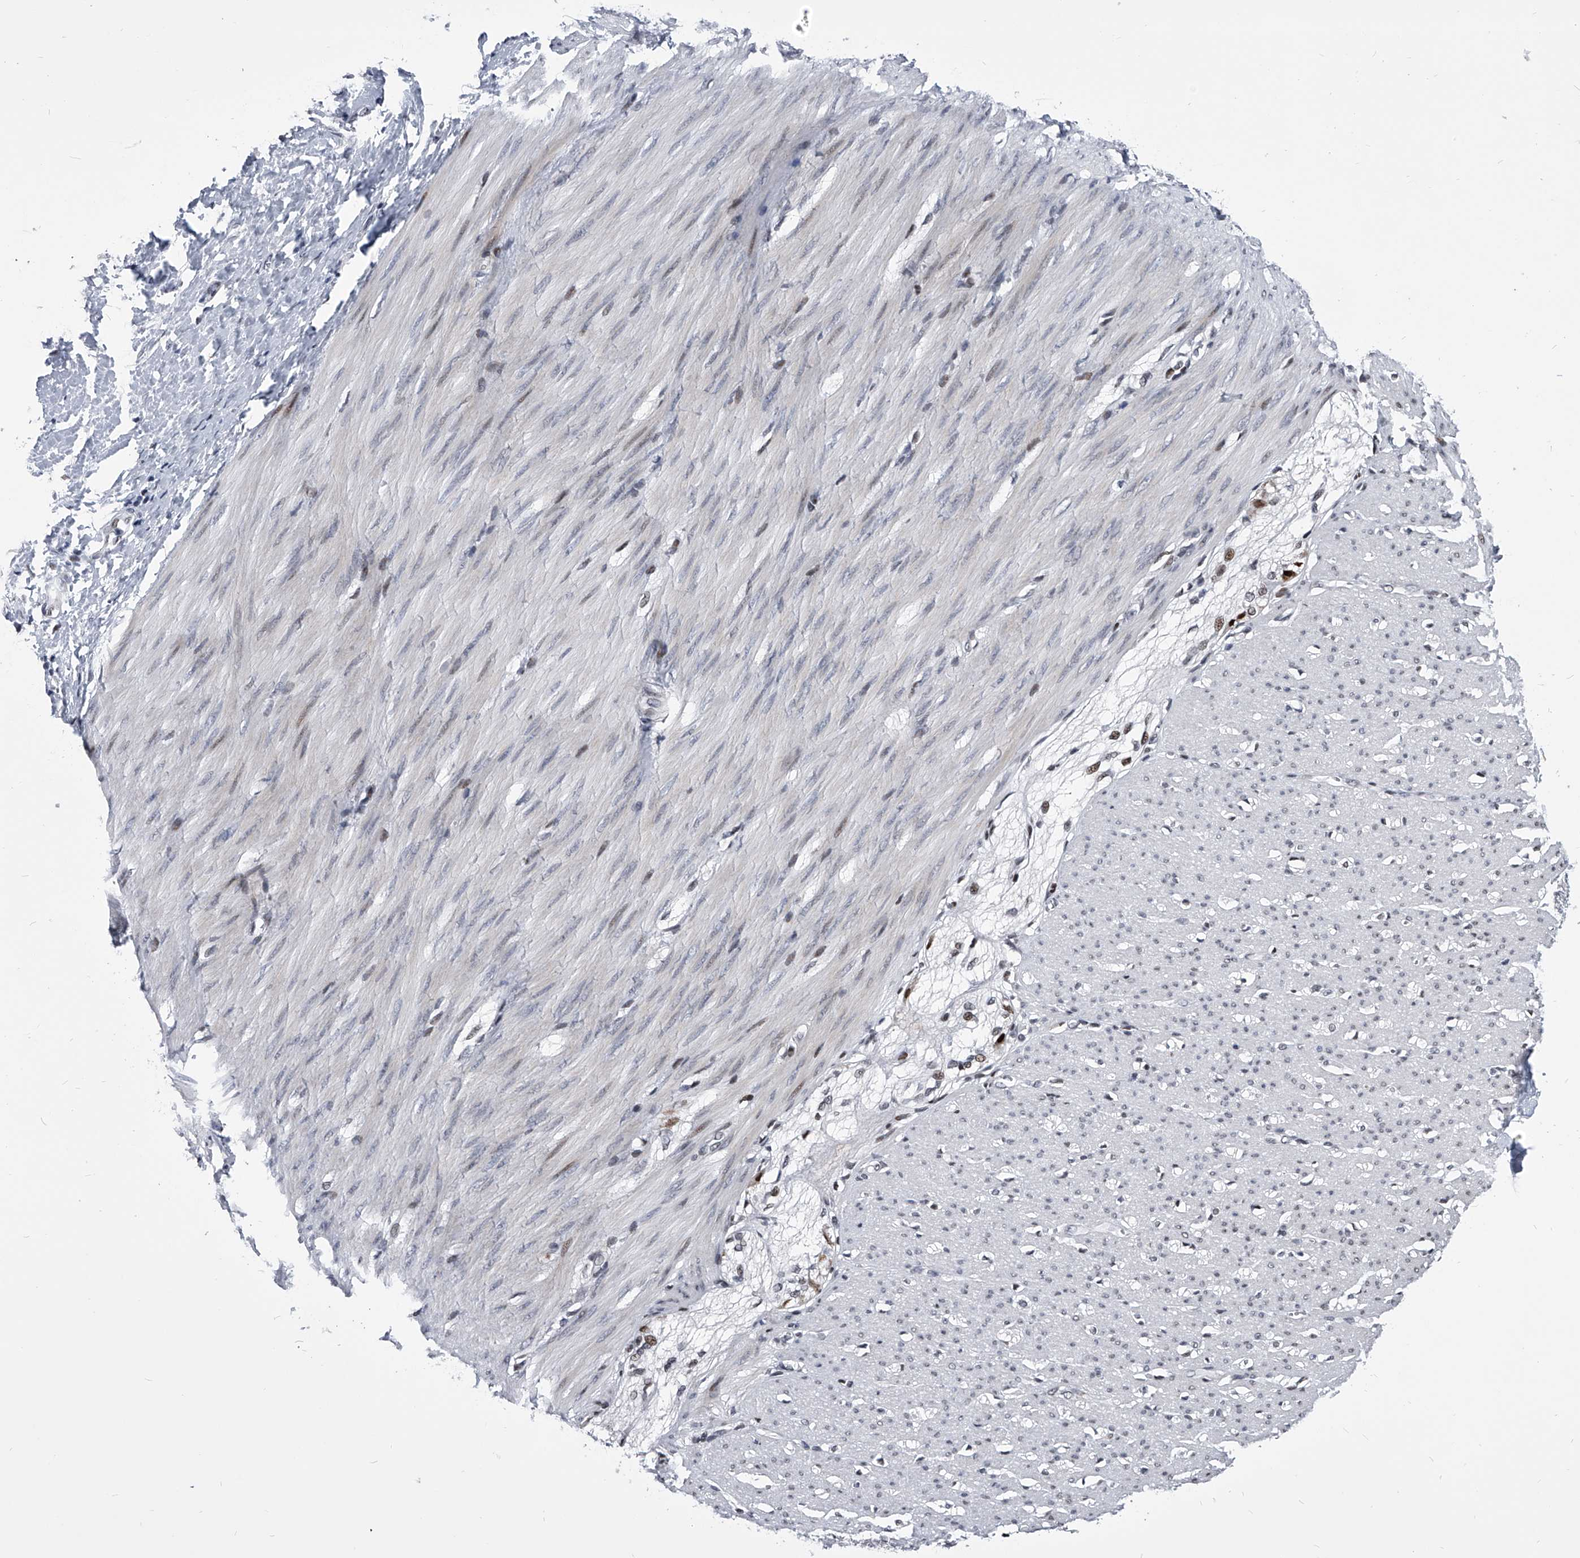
{"staining": {"intensity": "weak", "quantity": "<25%", "location": "nuclear"}, "tissue": "smooth muscle", "cell_type": "Smooth muscle cells", "image_type": "normal", "snomed": [{"axis": "morphology", "description": "Normal tissue, NOS"}, {"axis": "morphology", "description": "Adenocarcinoma, NOS"}, {"axis": "topography", "description": "Colon"}, {"axis": "topography", "description": "Peripheral nerve tissue"}], "caption": "Protein analysis of normal smooth muscle shows no significant staining in smooth muscle cells. The staining was performed using DAB to visualize the protein expression in brown, while the nuclei were stained in blue with hematoxylin (Magnification: 20x).", "gene": "CMTR1", "patient": {"sex": "male", "age": 14}}